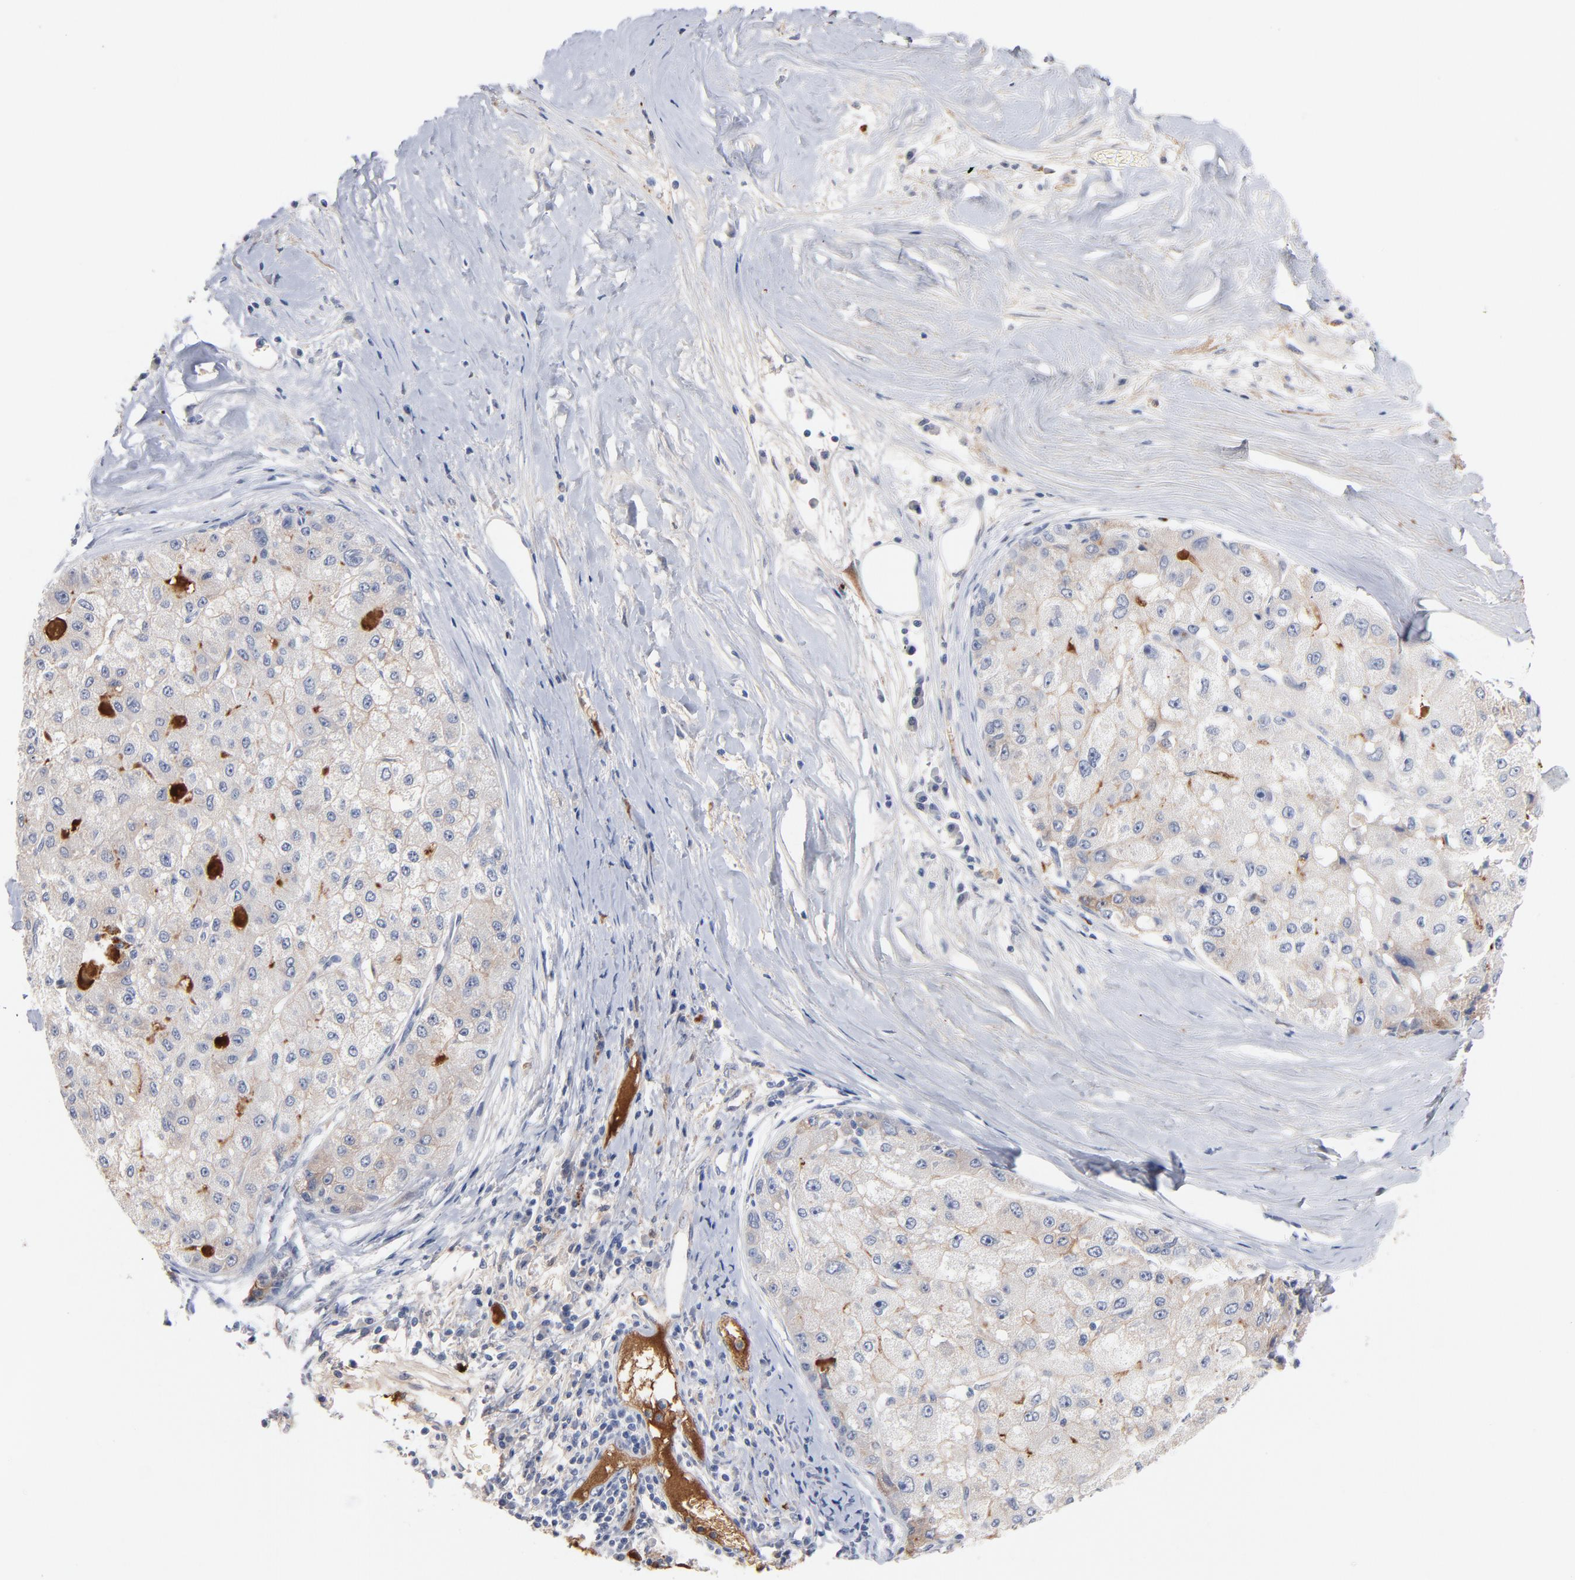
{"staining": {"intensity": "negative", "quantity": "none", "location": "none"}, "tissue": "liver cancer", "cell_type": "Tumor cells", "image_type": "cancer", "snomed": [{"axis": "morphology", "description": "Carcinoma, Hepatocellular, NOS"}, {"axis": "topography", "description": "Liver"}], "caption": "Immunohistochemistry (IHC) photomicrograph of liver hepatocellular carcinoma stained for a protein (brown), which displays no expression in tumor cells. (Stains: DAB (3,3'-diaminobenzidine) immunohistochemistry with hematoxylin counter stain, Microscopy: brightfield microscopy at high magnification).", "gene": "SERPINA4", "patient": {"sex": "male", "age": 80}}